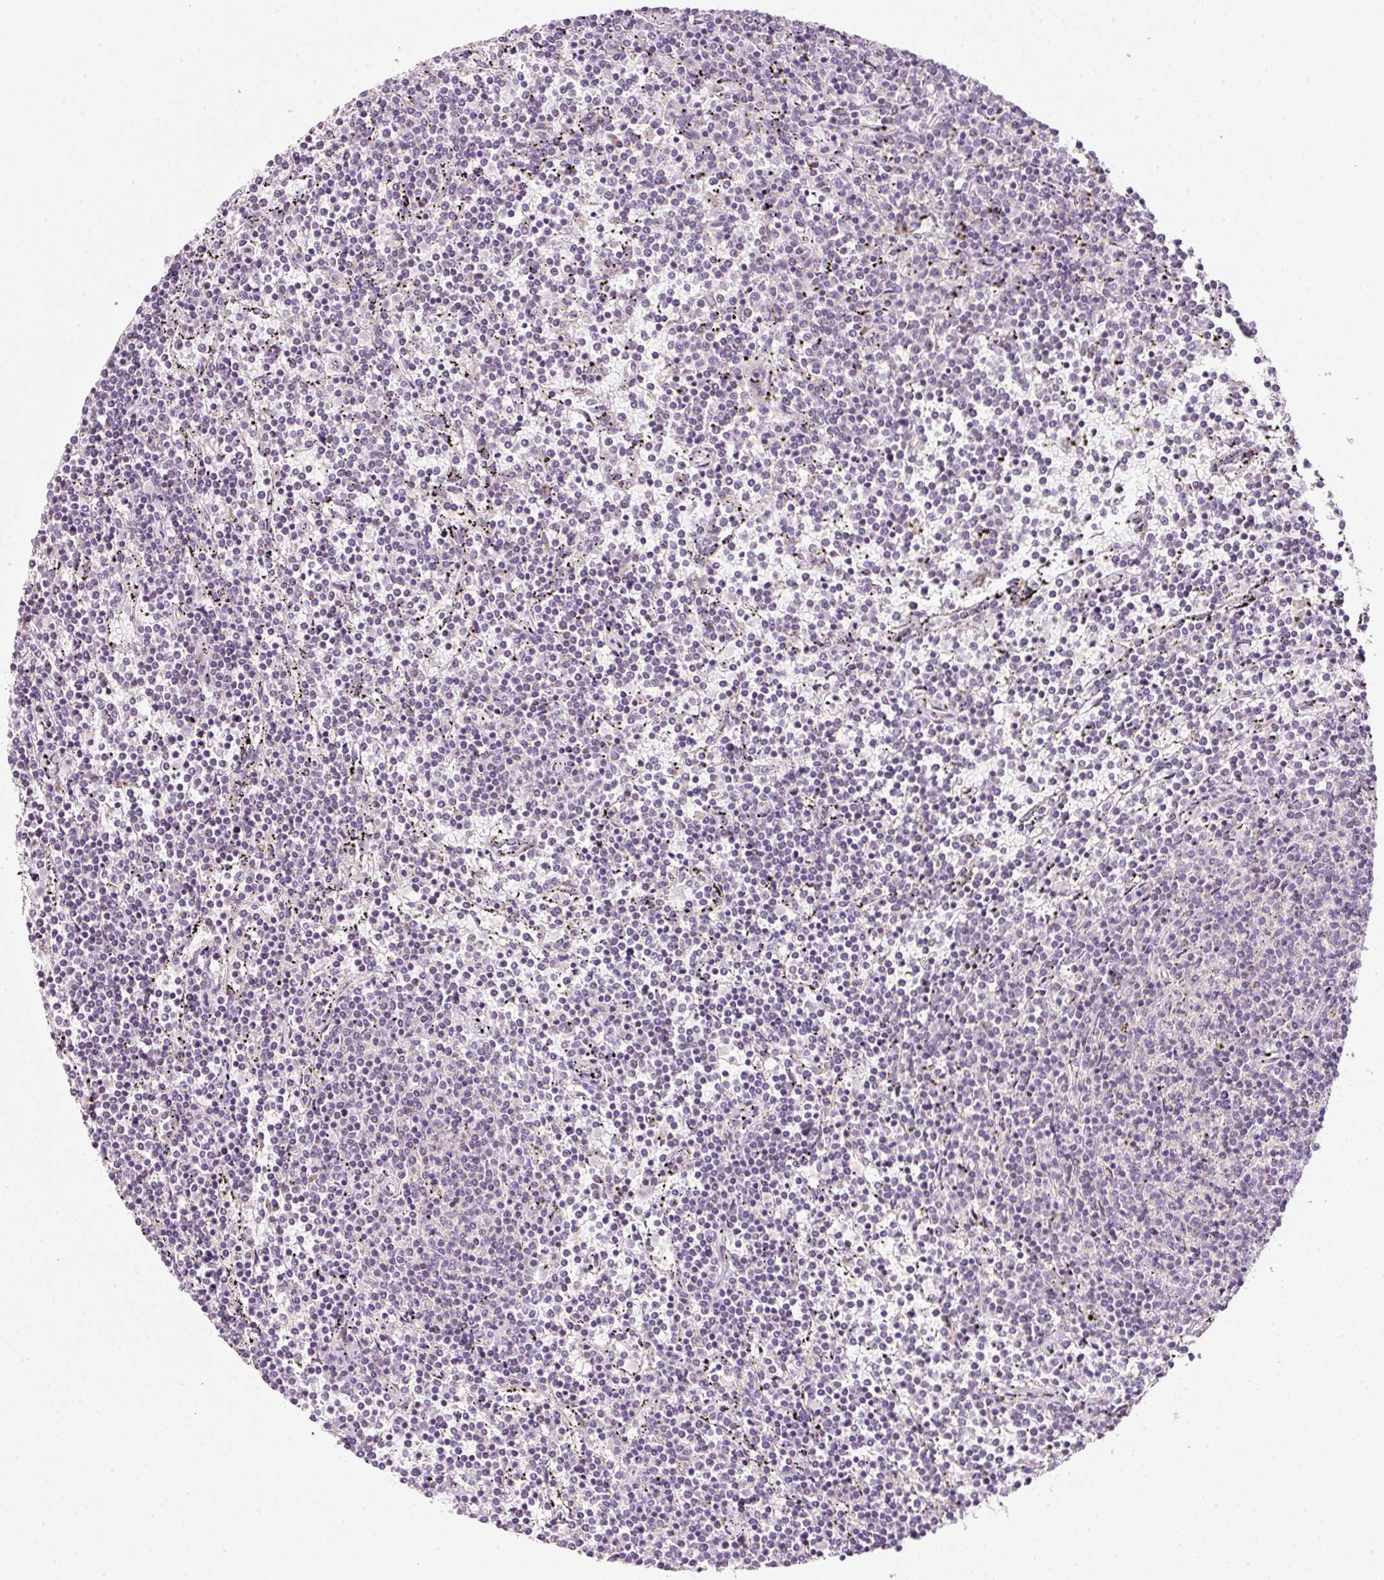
{"staining": {"intensity": "negative", "quantity": "none", "location": "none"}, "tissue": "lymphoma", "cell_type": "Tumor cells", "image_type": "cancer", "snomed": [{"axis": "morphology", "description": "Malignant lymphoma, non-Hodgkin's type, Low grade"}, {"axis": "topography", "description": "Spleen"}], "caption": "Immunohistochemistry photomicrograph of neoplastic tissue: human malignant lymphoma, non-Hodgkin's type (low-grade) stained with DAB reveals no significant protein staining in tumor cells.", "gene": "FAM78B", "patient": {"sex": "female", "age": 50}}